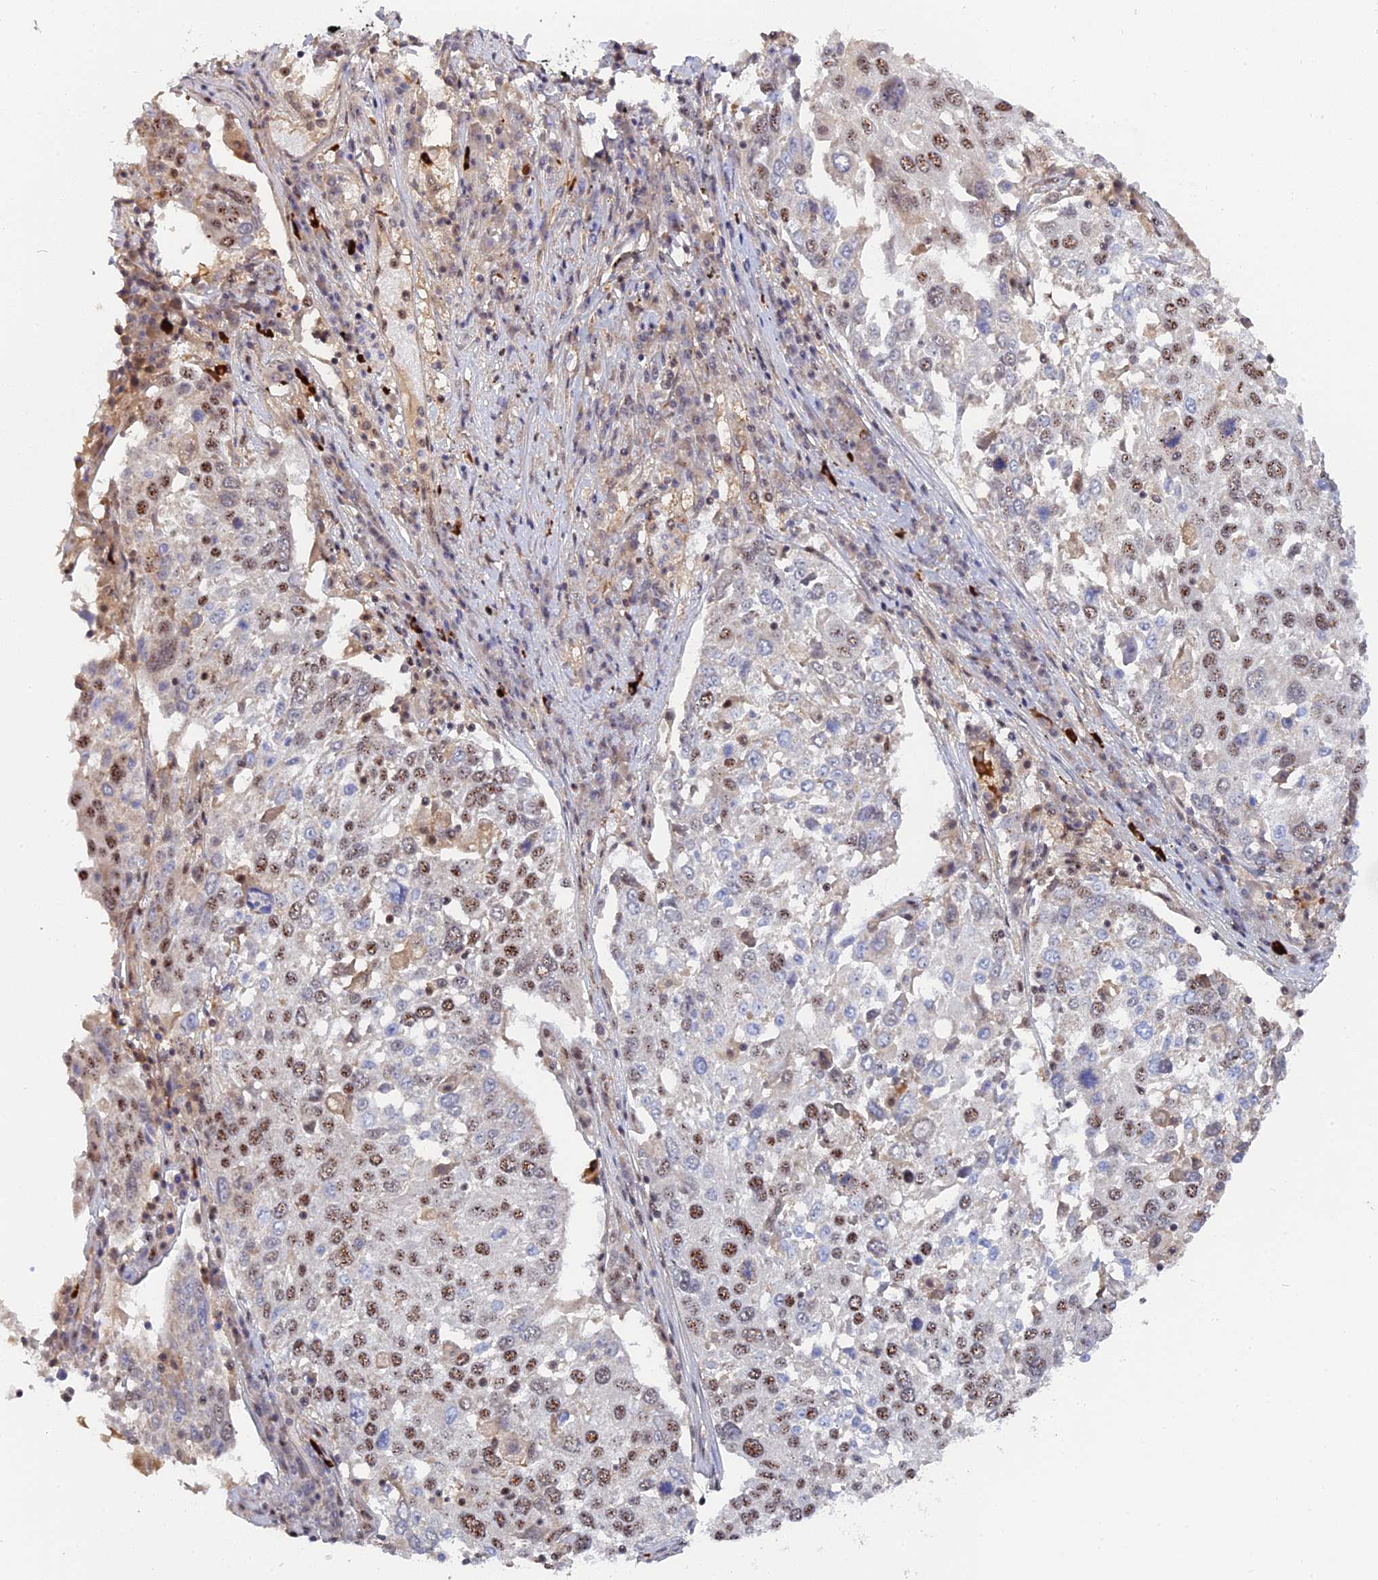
{"staining": {"intensity": "moderate", "quantity": "25%-75%", "location": "nuclear"}, "tissue": "lung cancer", "cell_type": "Tumor cells", "image_type": "cancer", "snomed": [{"axis": "morphology", "description": "Squamous cell carcinoma, NOS"}, {"axis": "topography", "description": "Lung"}], "caption": "Protein analysis of lung cancer tissue displays moderate nuclear expression in about 25%-75% of tumor cells.", "gene": "TAB1", "patient": {"sex": "male", "age": 65}}